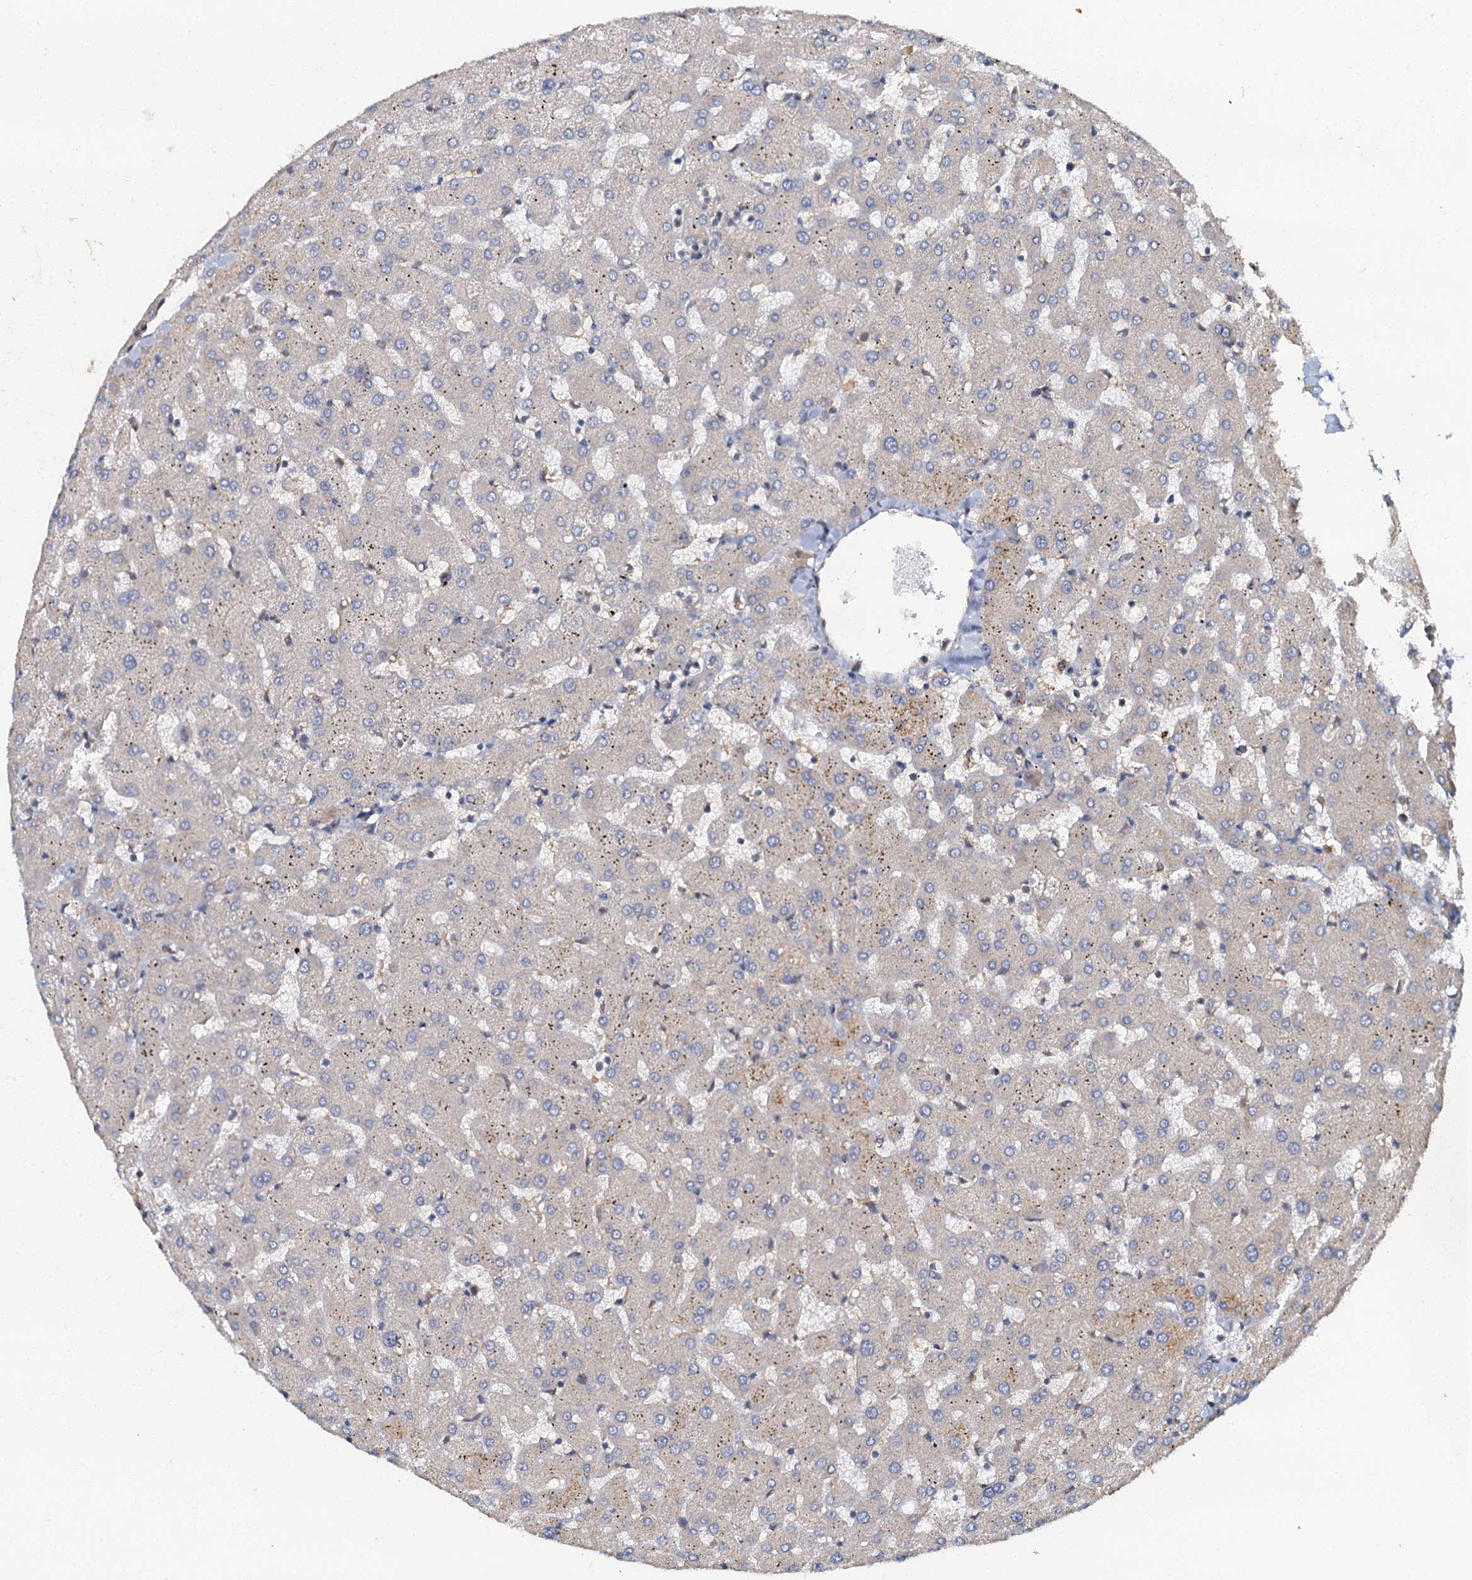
{"staining": {"intensity": "negative", "quantity": "none", "location": "none"}, "tissue": "liver", "cell_type": "Cholangiocytes", "image_type": "normal", "snomed": [{"axis": "morphology", "description": "Normal tissue, NOS"}, {"axis": "topography", "description": "Liver"}], "caption": "This histopathology image is of benign liver stained with immunohistochemistry (IHC) to label a protein in brown with the nuclei are counter-stained blue. There is no positivity in cholangiocytes. (DAB immunohistochemistry with hematoxylin counter stain).", "gene": "TBCK", "patient": {"sex": "female", "age": 63}}